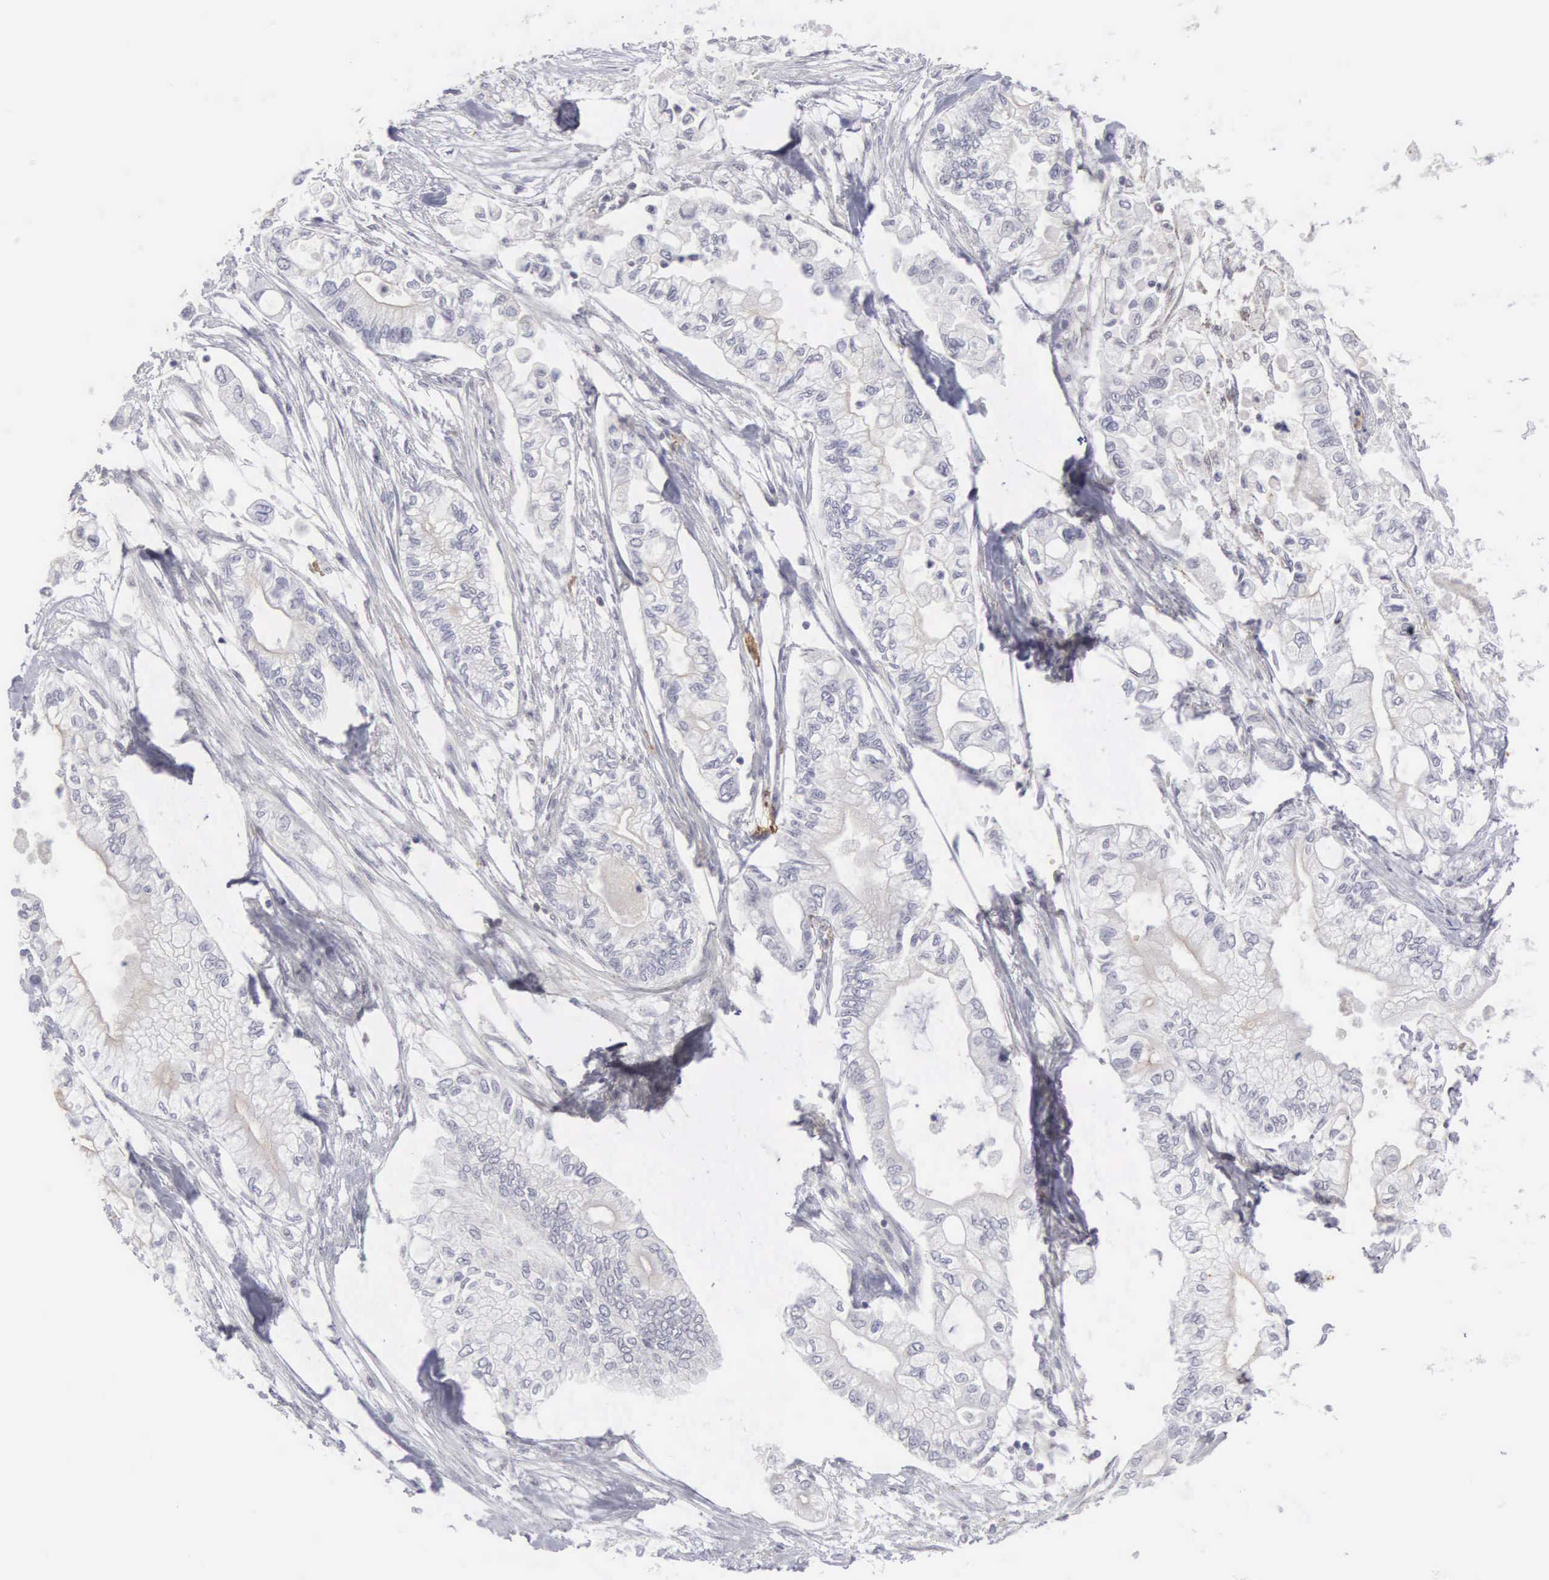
{"staining": {"intensity": "weak", "quantity": "<25%", "location": "nuclear"}, "tissue": "pancreatic cancer", "cell_type": "Tumor cells", "image_type": "cancer", "snomed": [{"axis": "morphology", "description": "Adenocarcinoma, NOS"}, {"axis": "topography", "description": "Pancreas"}], "caption": "There is no significant expression in tumor cells of adenocarcinoma (pancreatic). (DAB immunohistochemistry visualized using brightfield microscopy, high magnification).", "gene": "RBPJ", "patient": {"sex": "male", "age": 79}}